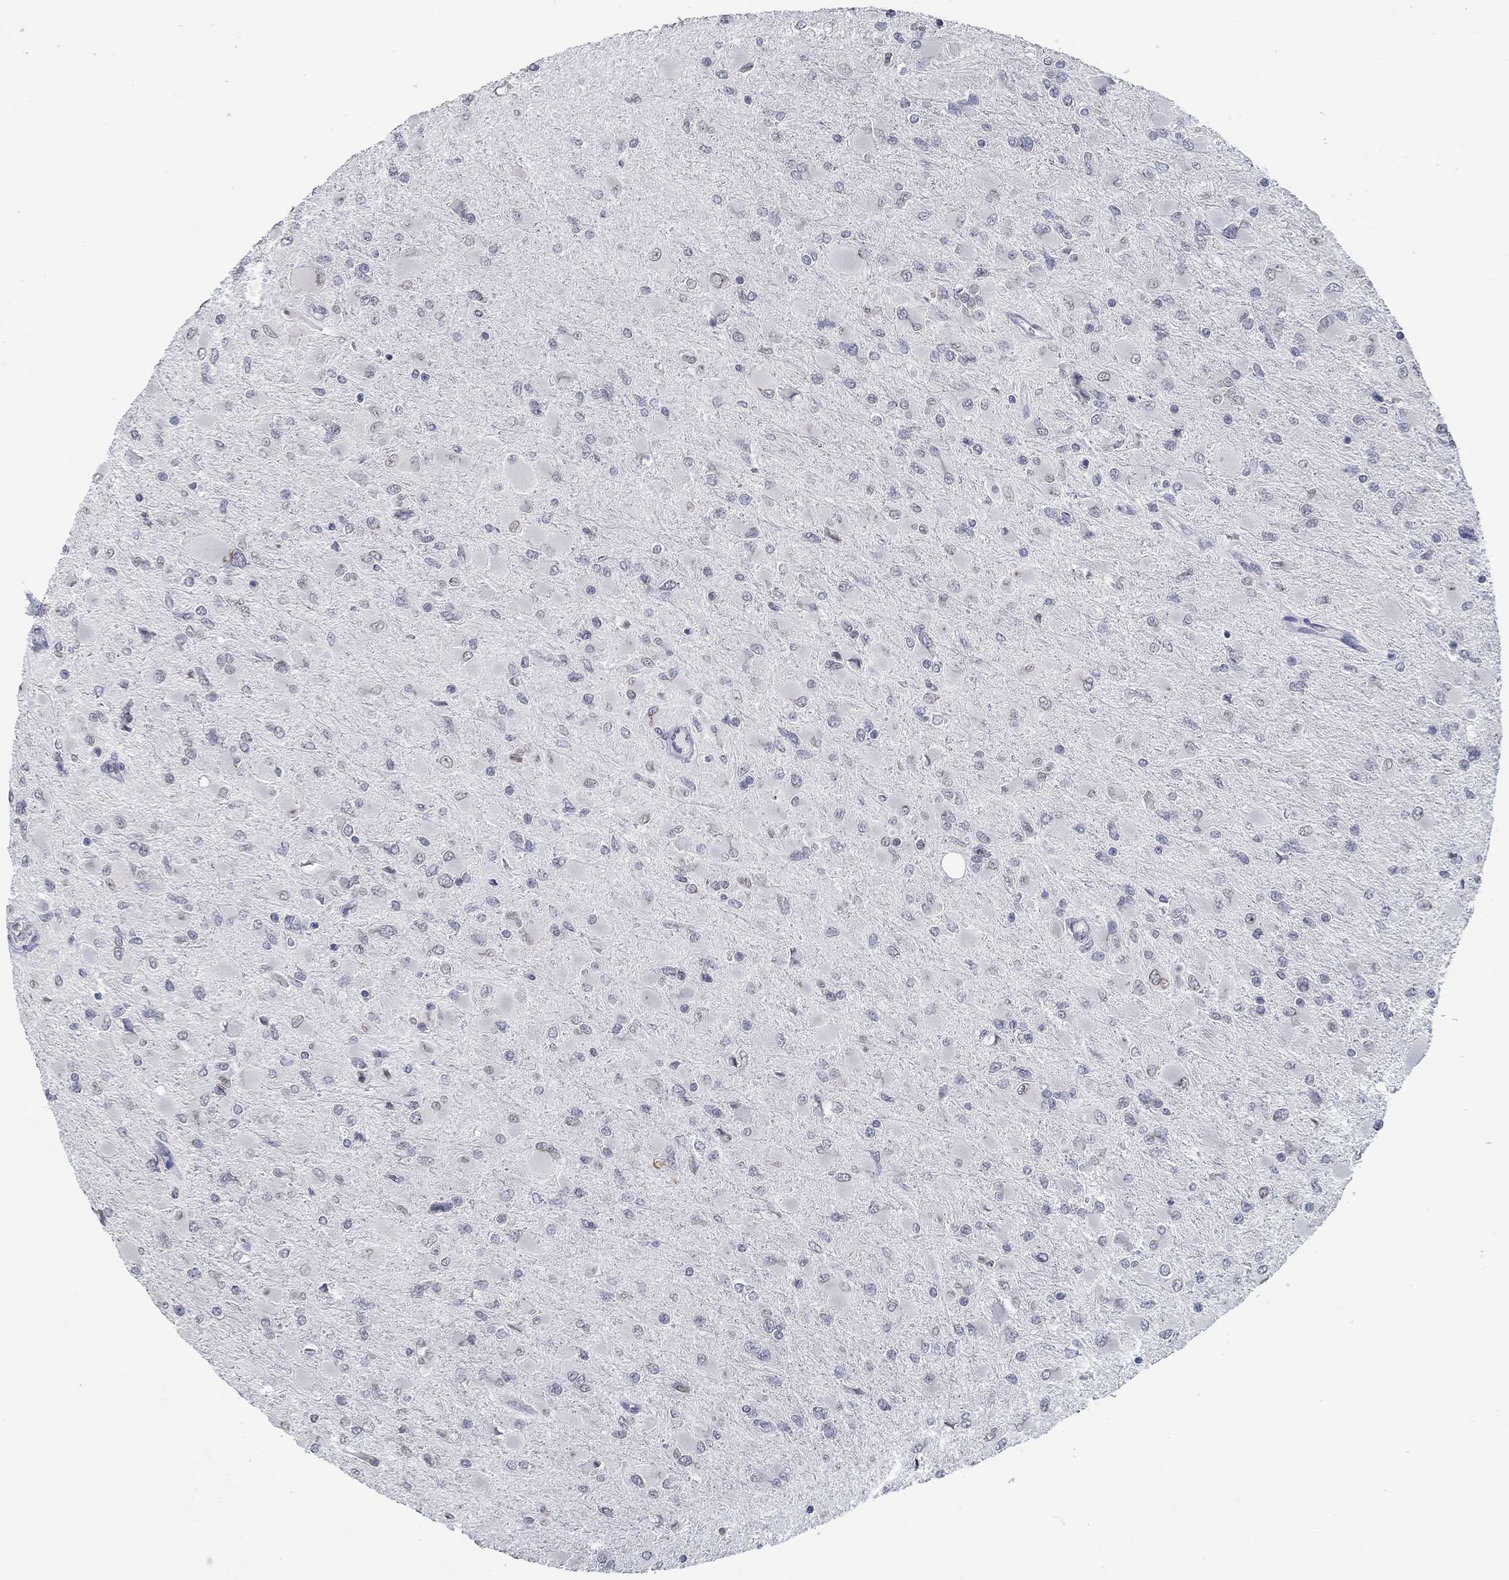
{"staining": {"intensity": "negative", "quantity": "none", "location": "none"}, "tissue": "glioma", "cell_type": "Tumor cells", "image_type": "cancer", "snomed": [{"axis": "morphology", "description": "Glioma, malignant, High grade"}, {"axis": "topography", "description": "Cerebral cortex"}], "caption": "Immunohistochemical staining of glioma demonstrates no significant expression in tumor cells.", "gene": "NUP155", "patient": {"sex": "female", "age": 36}}